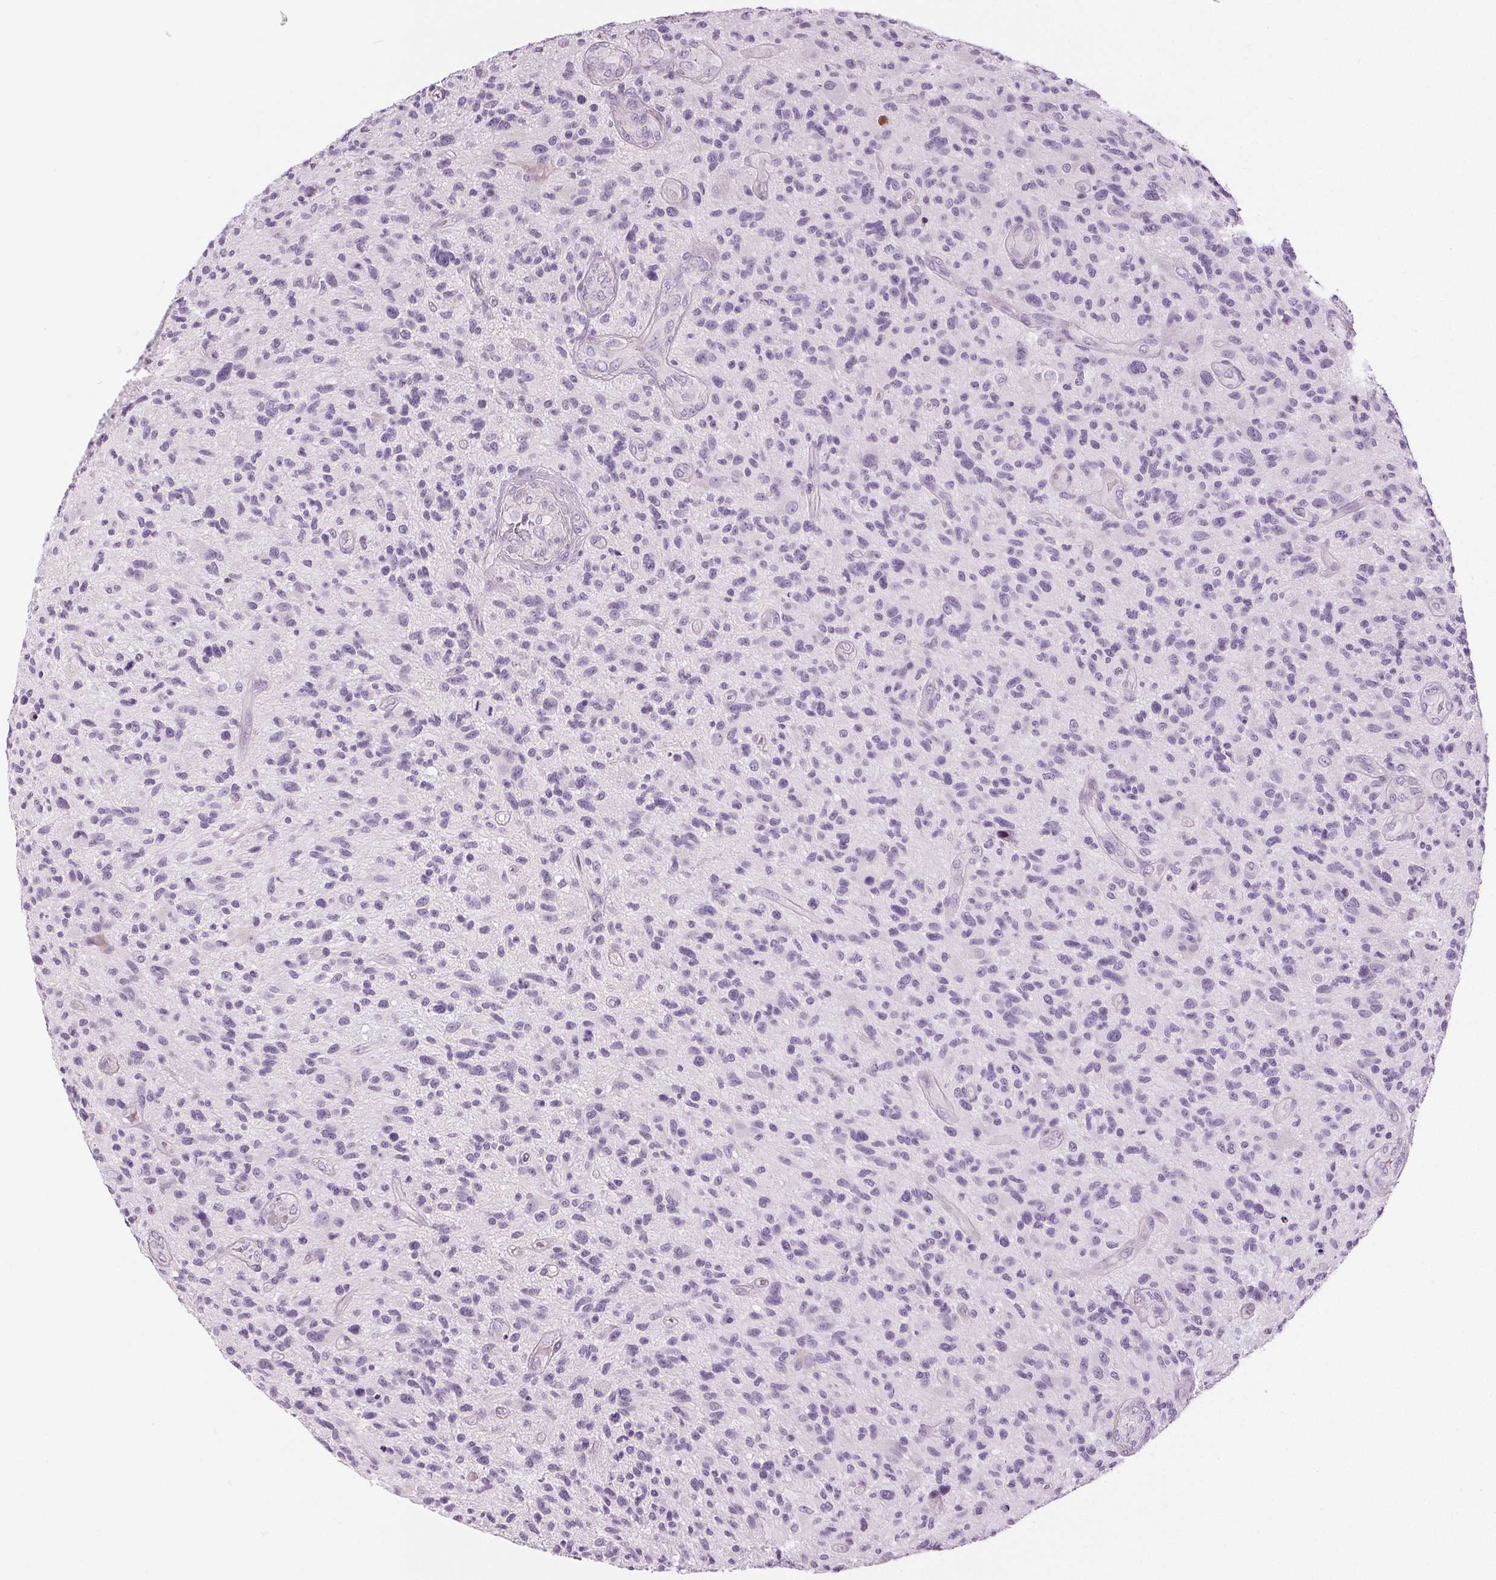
{"staining": {"intensity": "negative", "quantity": "none", "location": "none"}, "tissue": "glioma", "cell_type": "Tumor cells", "image_type": "cancer", "snomed": [{"axis": "morphology", "description": "Glioma, malignant, High grade"}, {"axis": "topography", "description": "Brain"}], "caption": "This is an immunohistochemistry histopathology image of malignant high-grade glioma. There is no positivity in tumor cells.", "gene": "MISP", "patient": {"sex": "male", "age": 47}}